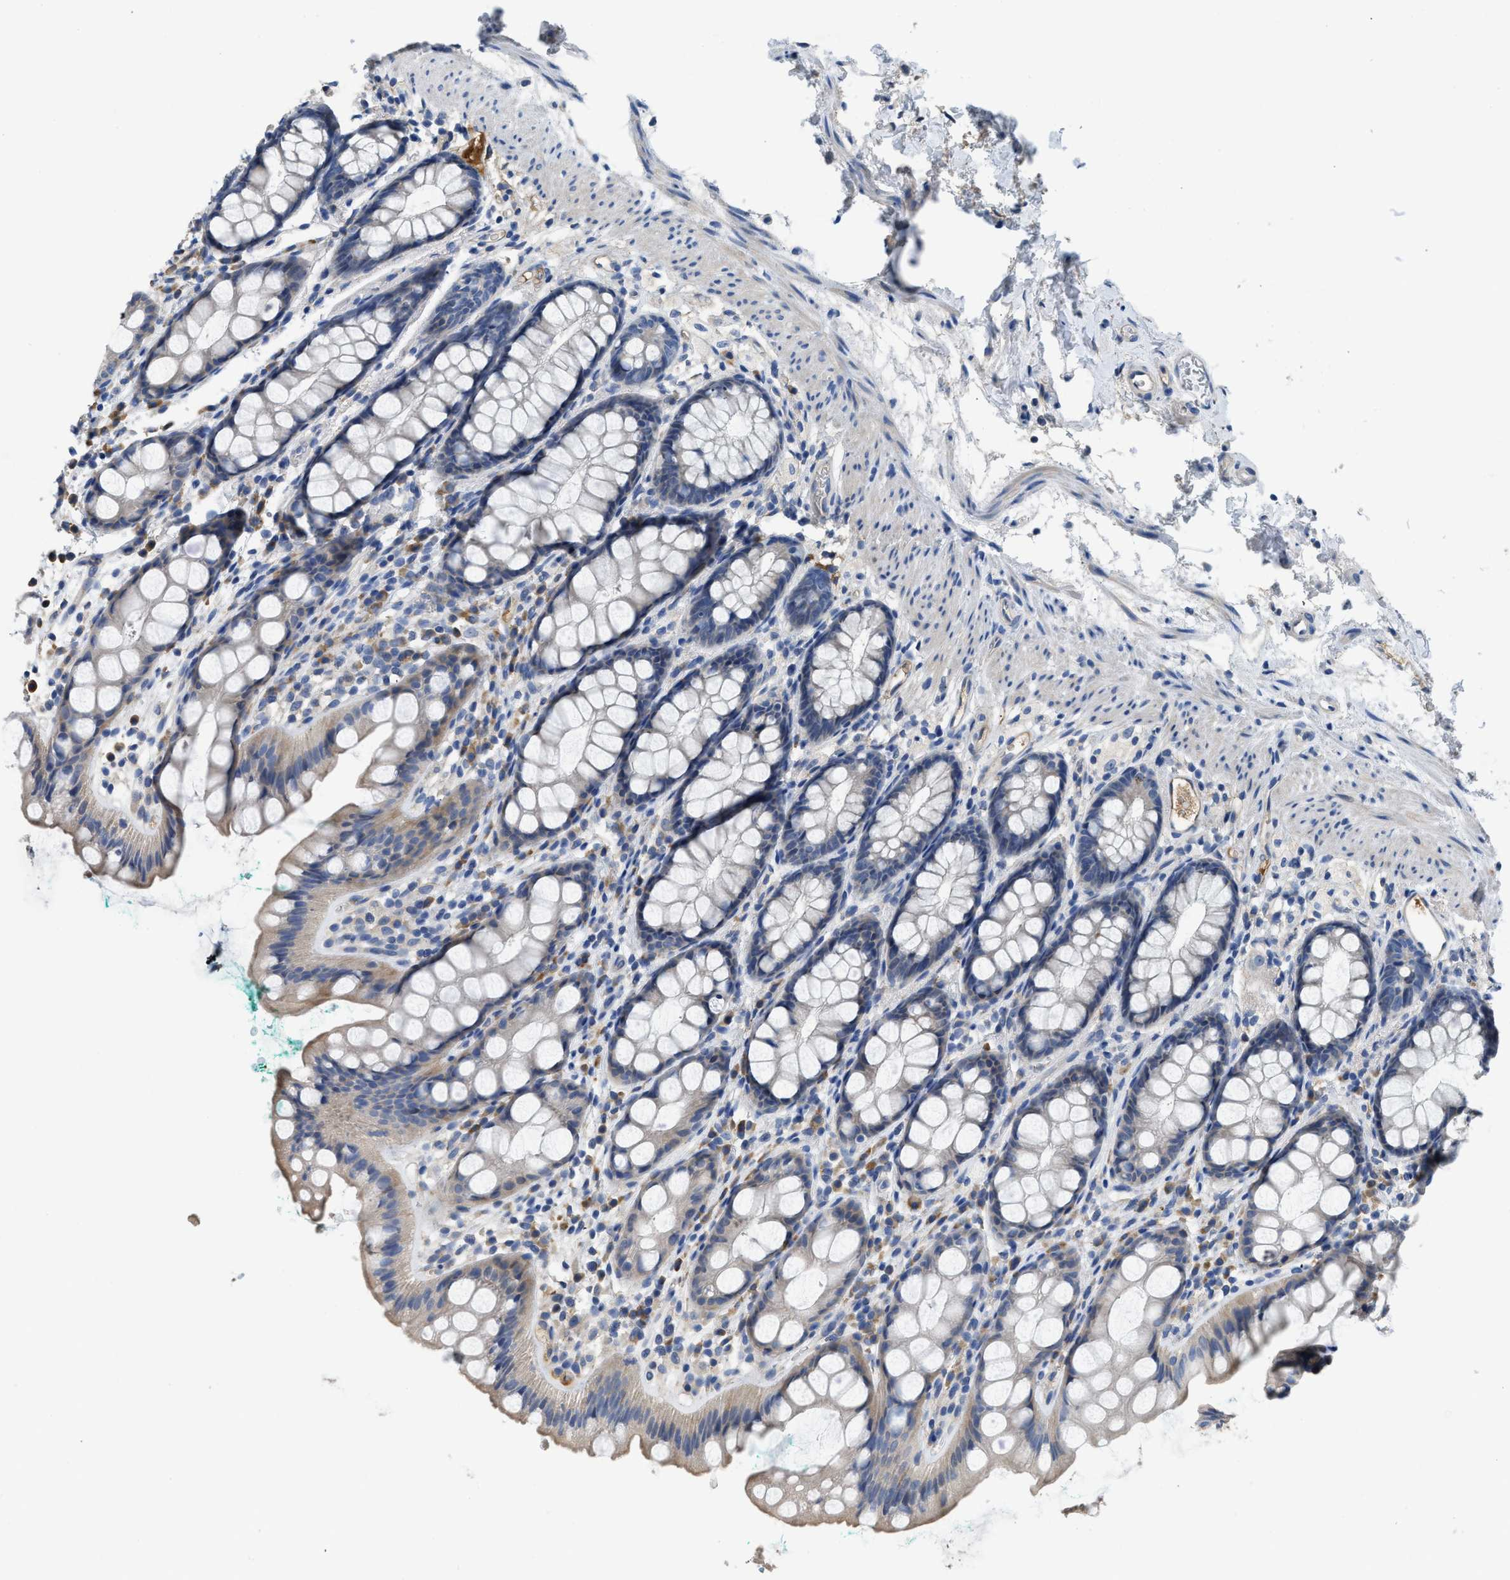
{"staining": {"intensity": "weak", "quantity": "25%-75%", "location": "cytoplasmic/membranous"}, "tissue": "rectum", "cell_type": "Glandular cells", "image_type": "normal", "snomed": [{"axis": "morphology", "description": "Normal tissue, NOS"}, {"axis": "topography", "description": "Rectum"}], "caption": "Immunohistochemistry (IHC) image of unremarkable rectum stained for a protein (brown), which reveals low levels of weak cytoplasmic/membranous positivity in about 25%-75% of glandular cells.", "gene": "C1S", "patient": {"sex": "female", "age": 65}}